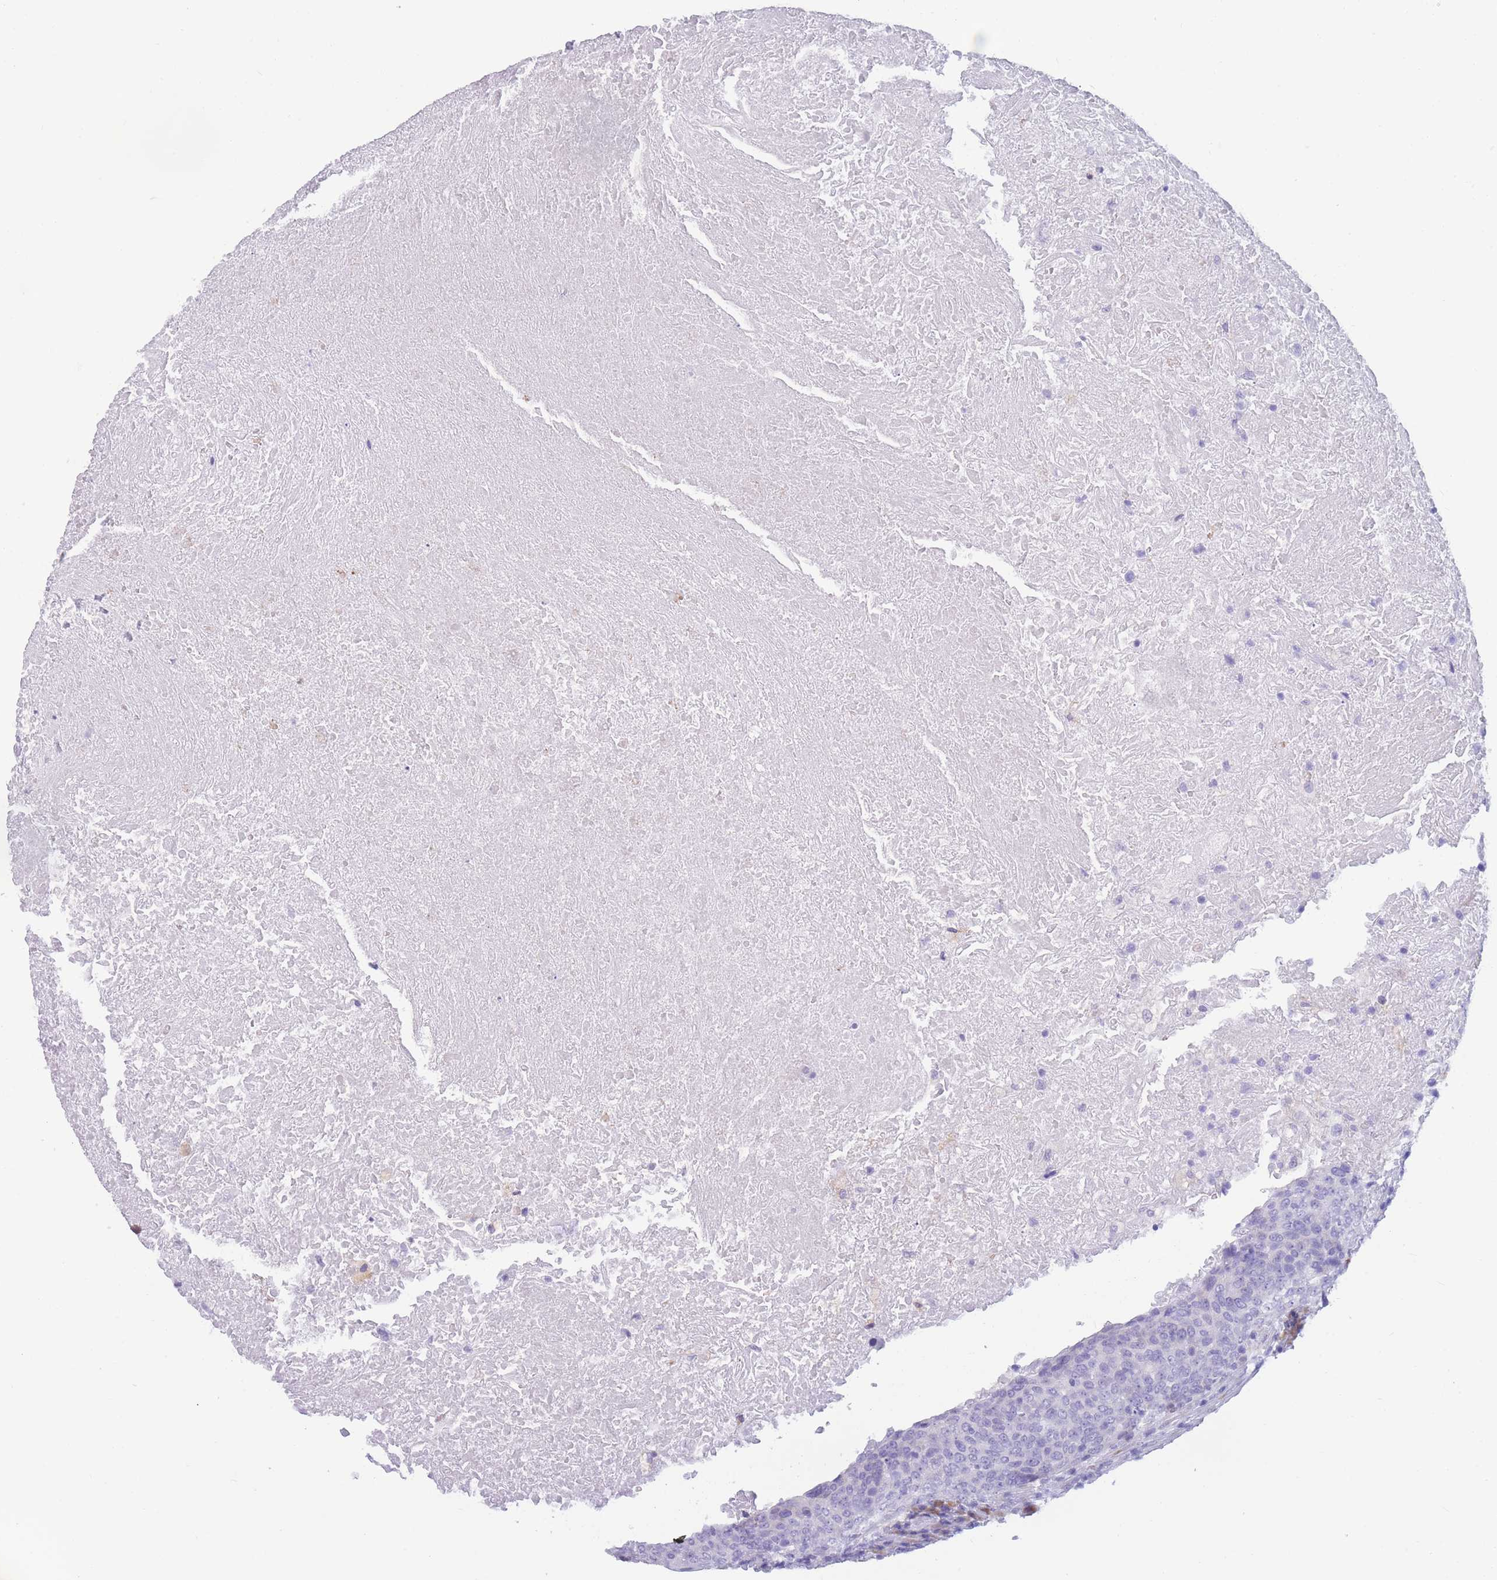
{"staining": {"intensity": "negative", "quantity": "none", "location": "none"}, "tissue": "head and neck cancer", "cell_type": "Tumor cells", "image_type": "cancer", "snomed": [{"axis": "morphology", "description": "Squamous cell carcinoma, NOS"}, {"axis": "morphology", "description": "Squamous cell carcinoma, metastatic, NOS"}, {"axis": "topography", "description": "Lymph node"}, {"axis": "topography", "description": "Head-Neck"}], "caption": "IHC of head and neck cancer (squamous cell carcinoma) exhibits no staining in tumor cells.", "gene": "COL27A1", "patient": {"sex": "male", "age": 62}}